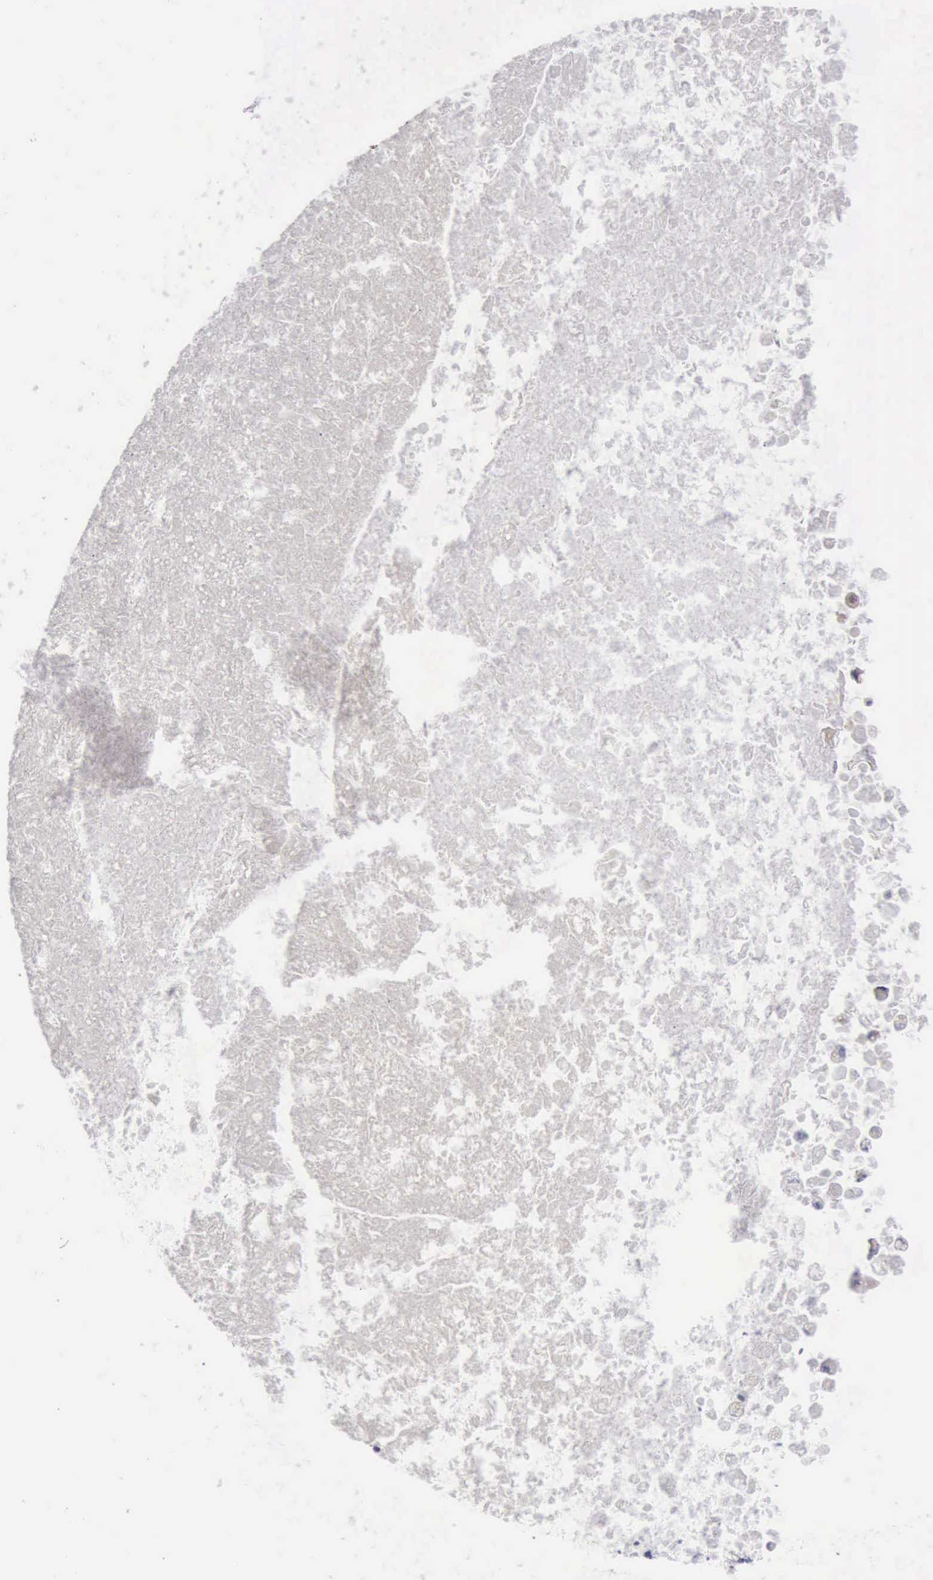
{"staining": {"intensity": "negative", "quantity": "none", "location": "none"}, "tissue": "ovarian cancer", "cell_type": "Tumor cells", "image_type": "cancer", "snomed": [{"axis": "morphology", "description": "Cystadenocarcinoma, mucinous, NOS"}, {"axis": "topography", "description": "Ovary"}], "caption": "A histopathology image of ovarian cancer stained for a protein shows no brown staining in tumor cells. Brightfield microscopy of IHC stained with DAB (3,3'-diaminobenzidine) (brown) and hematoxylin (blue), captured at high magnification.", "gene": "CTSS", "patient": {"sex": "female", "age": 37}}